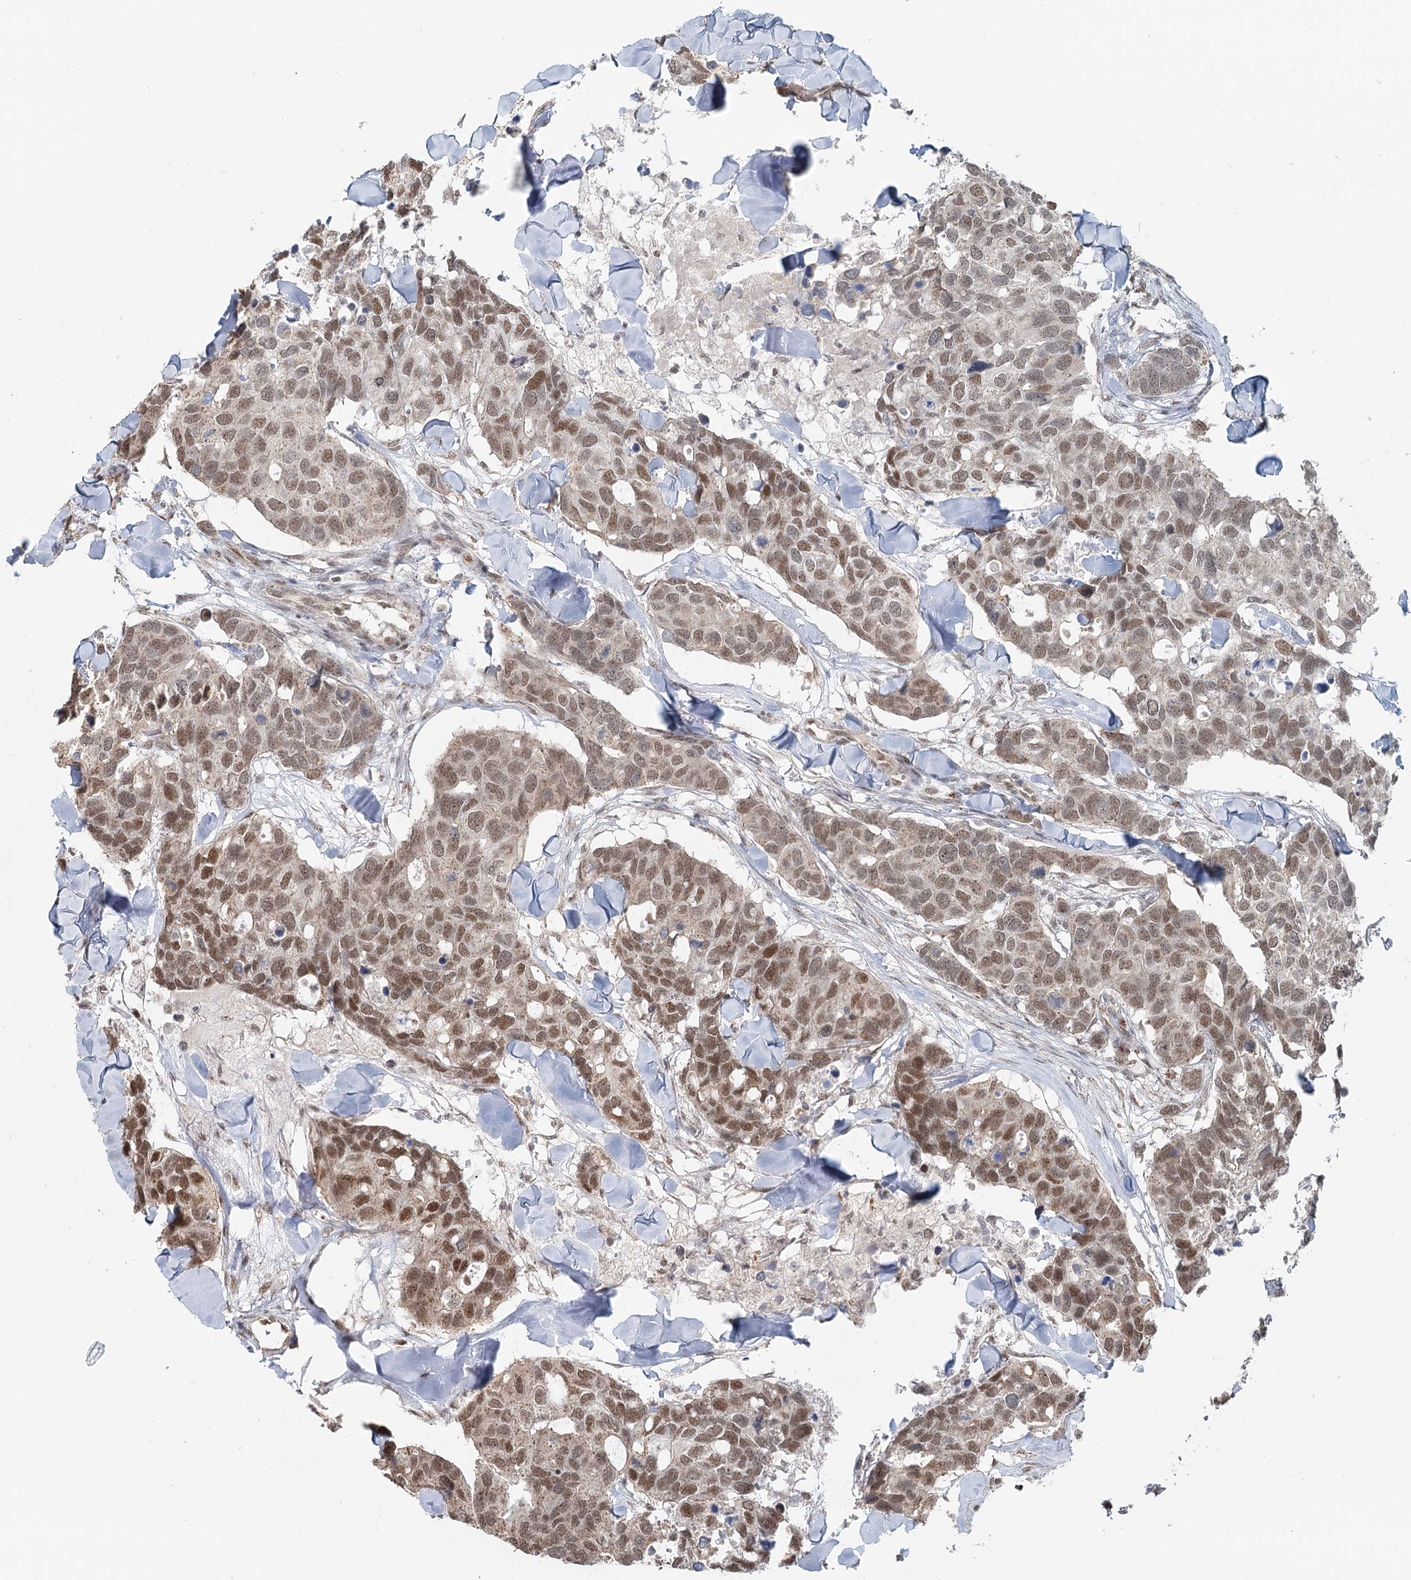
{"staining": {"intensity": "moderate", "quantity": ">75%", "location": "nuclear"}, "tissue": "breast cancer", "cell_type": "Tumor cells", "image_type": "cancer", "snomed": [{"axis": "morphology", "description": "Duct carcinoma"}, {"axis": "topography", "description": "Breast"}], "caption": "High-magnification brightfield microscopy of breast infiltrating ductal carcinoma stained with DAB (brown) and counterstained with hematoxylin (blue). tumor cells exhibit moderate nuclear positivity is present in approximately>75% of cells. (Stains: DAB in brown, nuclei in blue, Microscopy: brightfield microscopy at high magnification).", "gene": "GPALPP1", "patient": {"sex": "female", "age": 83}}